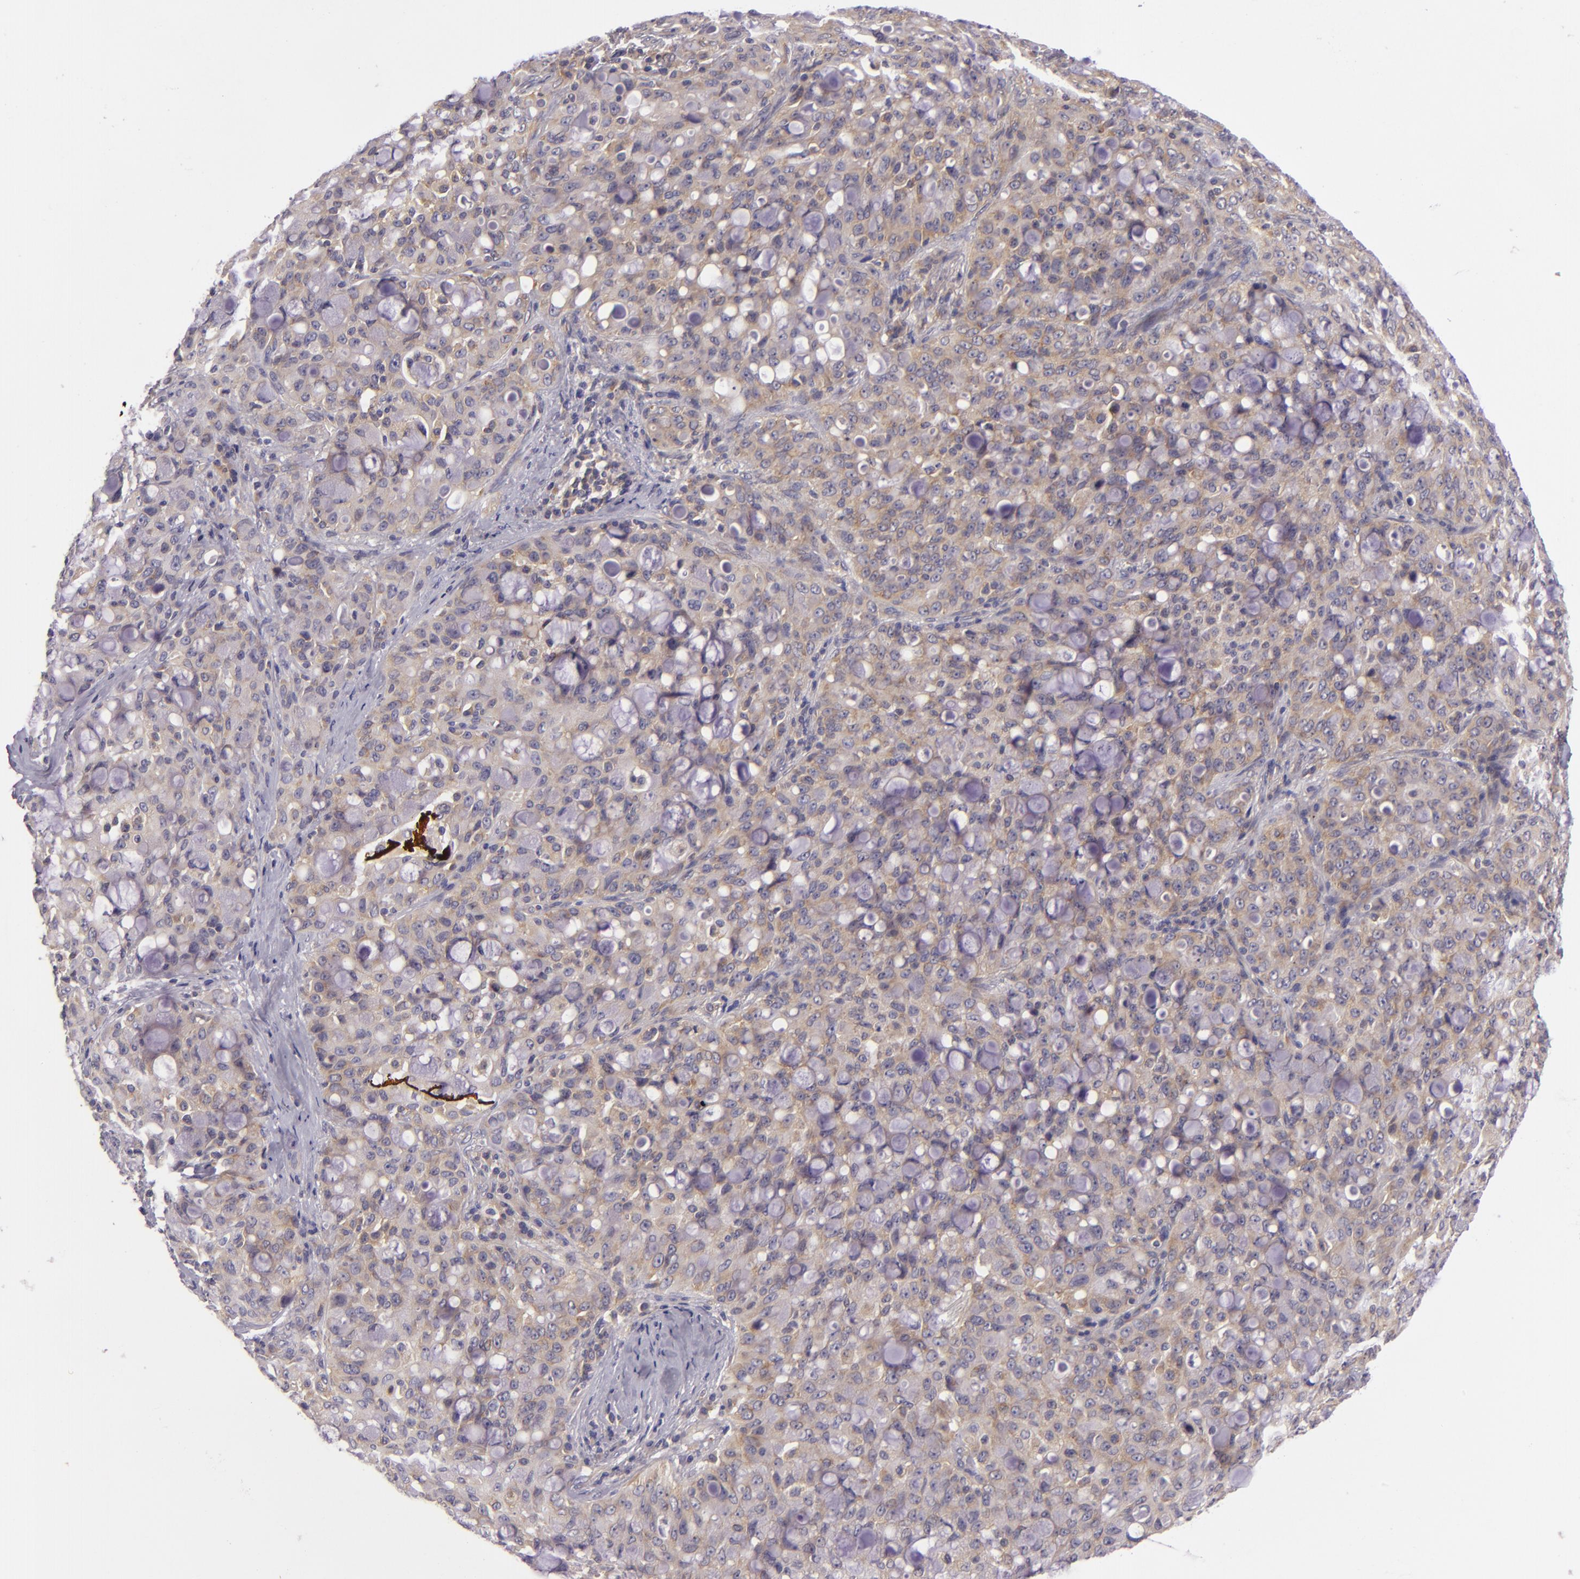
{"staining": {"intensity": "weak", "quantity": "25%-75%", "location": "cytoplasmic/membranous"}, "tissue": "lung cancer", "cell_type": "Tumor cells", "image_type": "cancer", "snomed": [{"axis": "morphology", "description": "Adenocarcinoma, NOS"}, {"axis": "topography", "description": "Lung"}], "caption": "Weak cytoplasmic/membranous positivity for a protein is appreciated in approximately 25%-75% of tumor cells of lung cancer using IHC.", "gene": "UPF3B", "patient": {"sex": "female", "age": 44}}